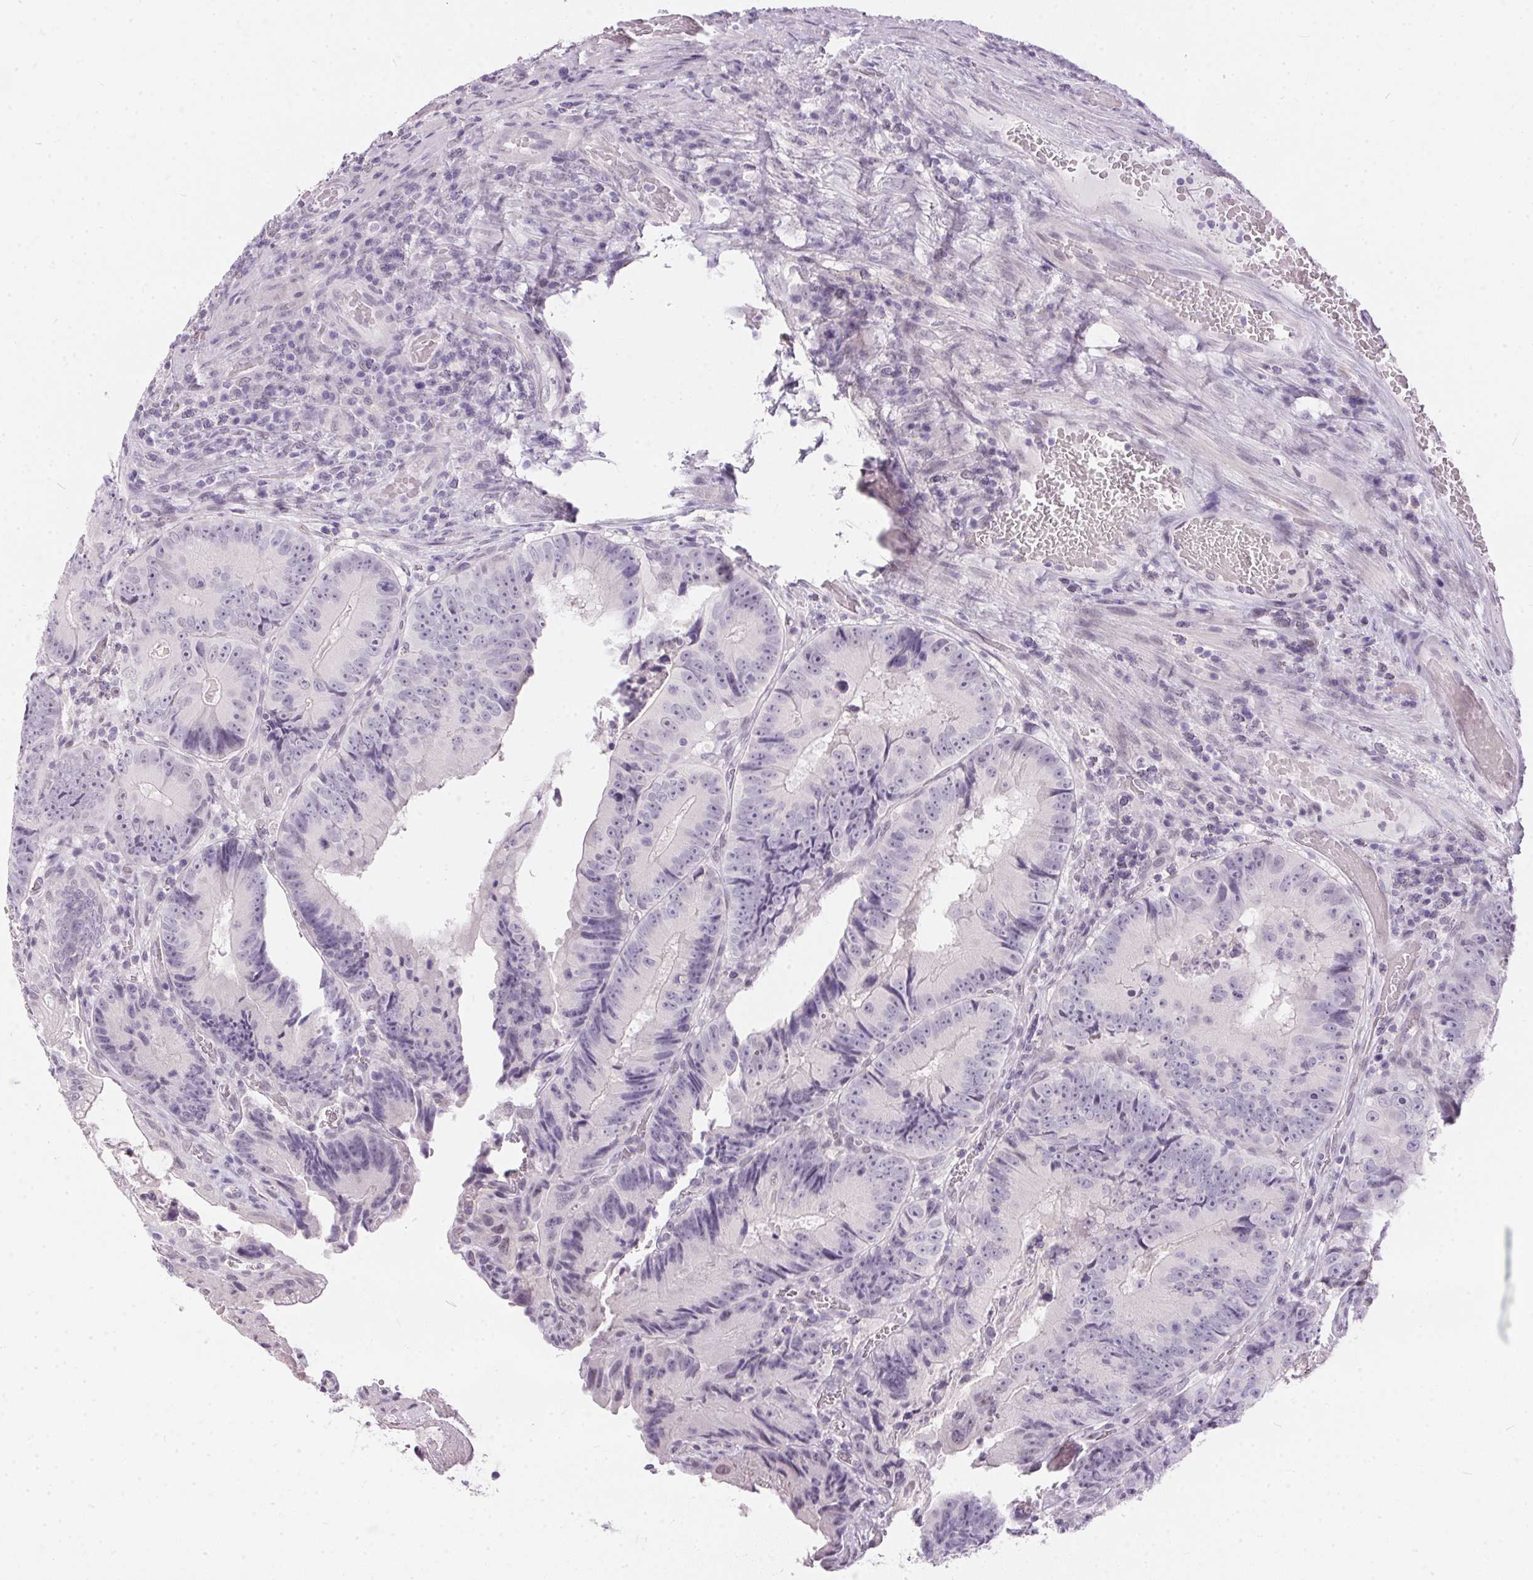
{"staining": {"intensity": "negative", "quantity": "none", "location": "none"}, "tissue": "colorectal cancer", "cell_type": "Tumor cells", "image_type": "cancer", "snomed": [{"axis": "morphology", "description": "Adenocarcinoma, NOS"}, {"axis": "topography", "description": "Colon"}], "caption": "DAB (3,3'-diaminobenzidine) immunohistochemical staining of colorectal cancer shows no significant staining in tumor cells.", "gene": "GBP6", "patient": {"sex": "female", "age": 86}}